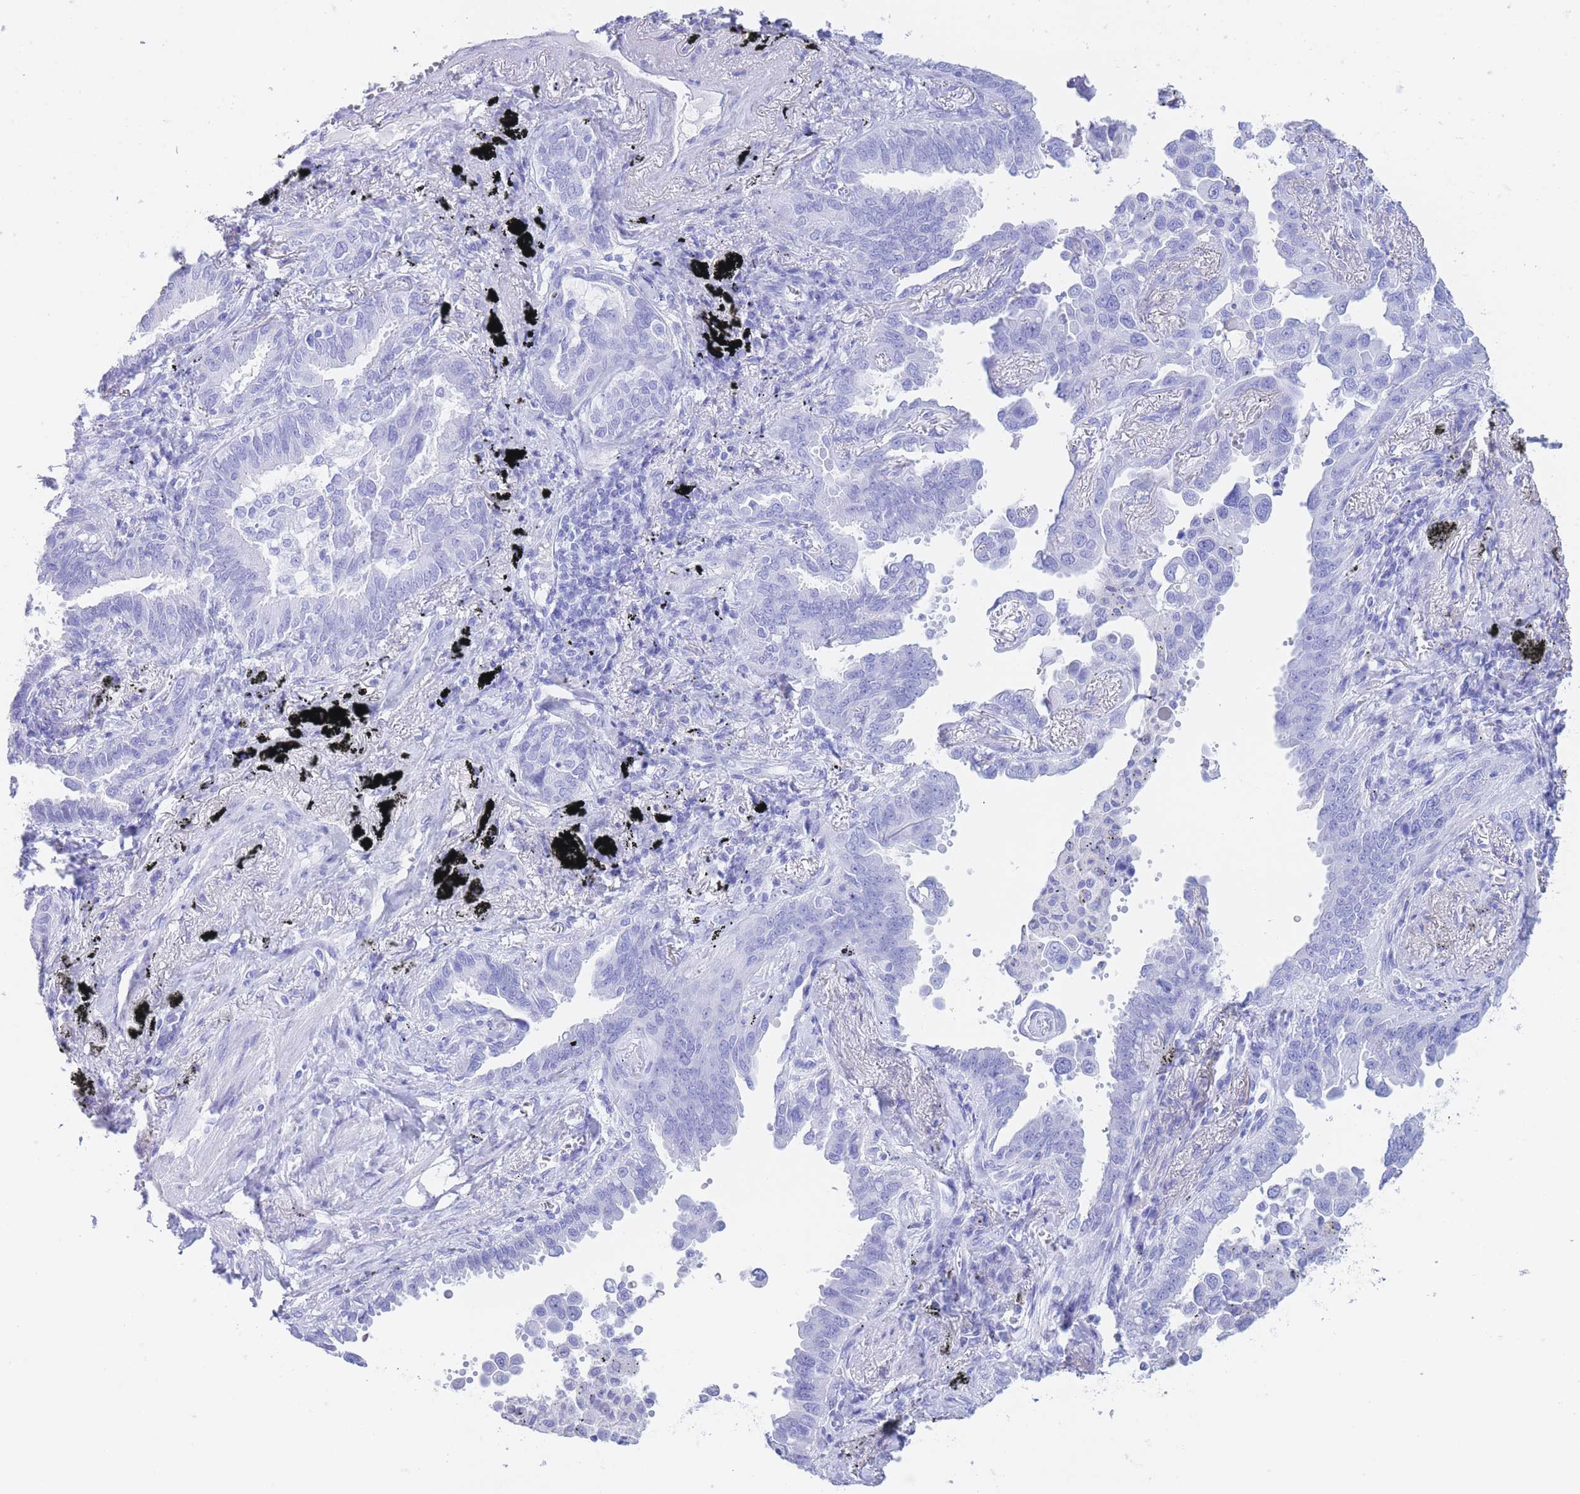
{"staining": {"intensity": "negative", "quantity": "none", "location": "none"}, "tissue": "lung cancer", "cell_type": "Tumor cells", "image_type": "cancer", "snomed": [{"axis": "morphology", "description": "Adenocarcinoma, NOS"}, {"axis": "topography", "description": "Lung"}], "caption": "Immunohistochemical staining of human lung adenocarcinoma displays no significant expression in tumor cells.", "gene": "SLCO1B3", "patient": {"sex": "male", "age": 67}}